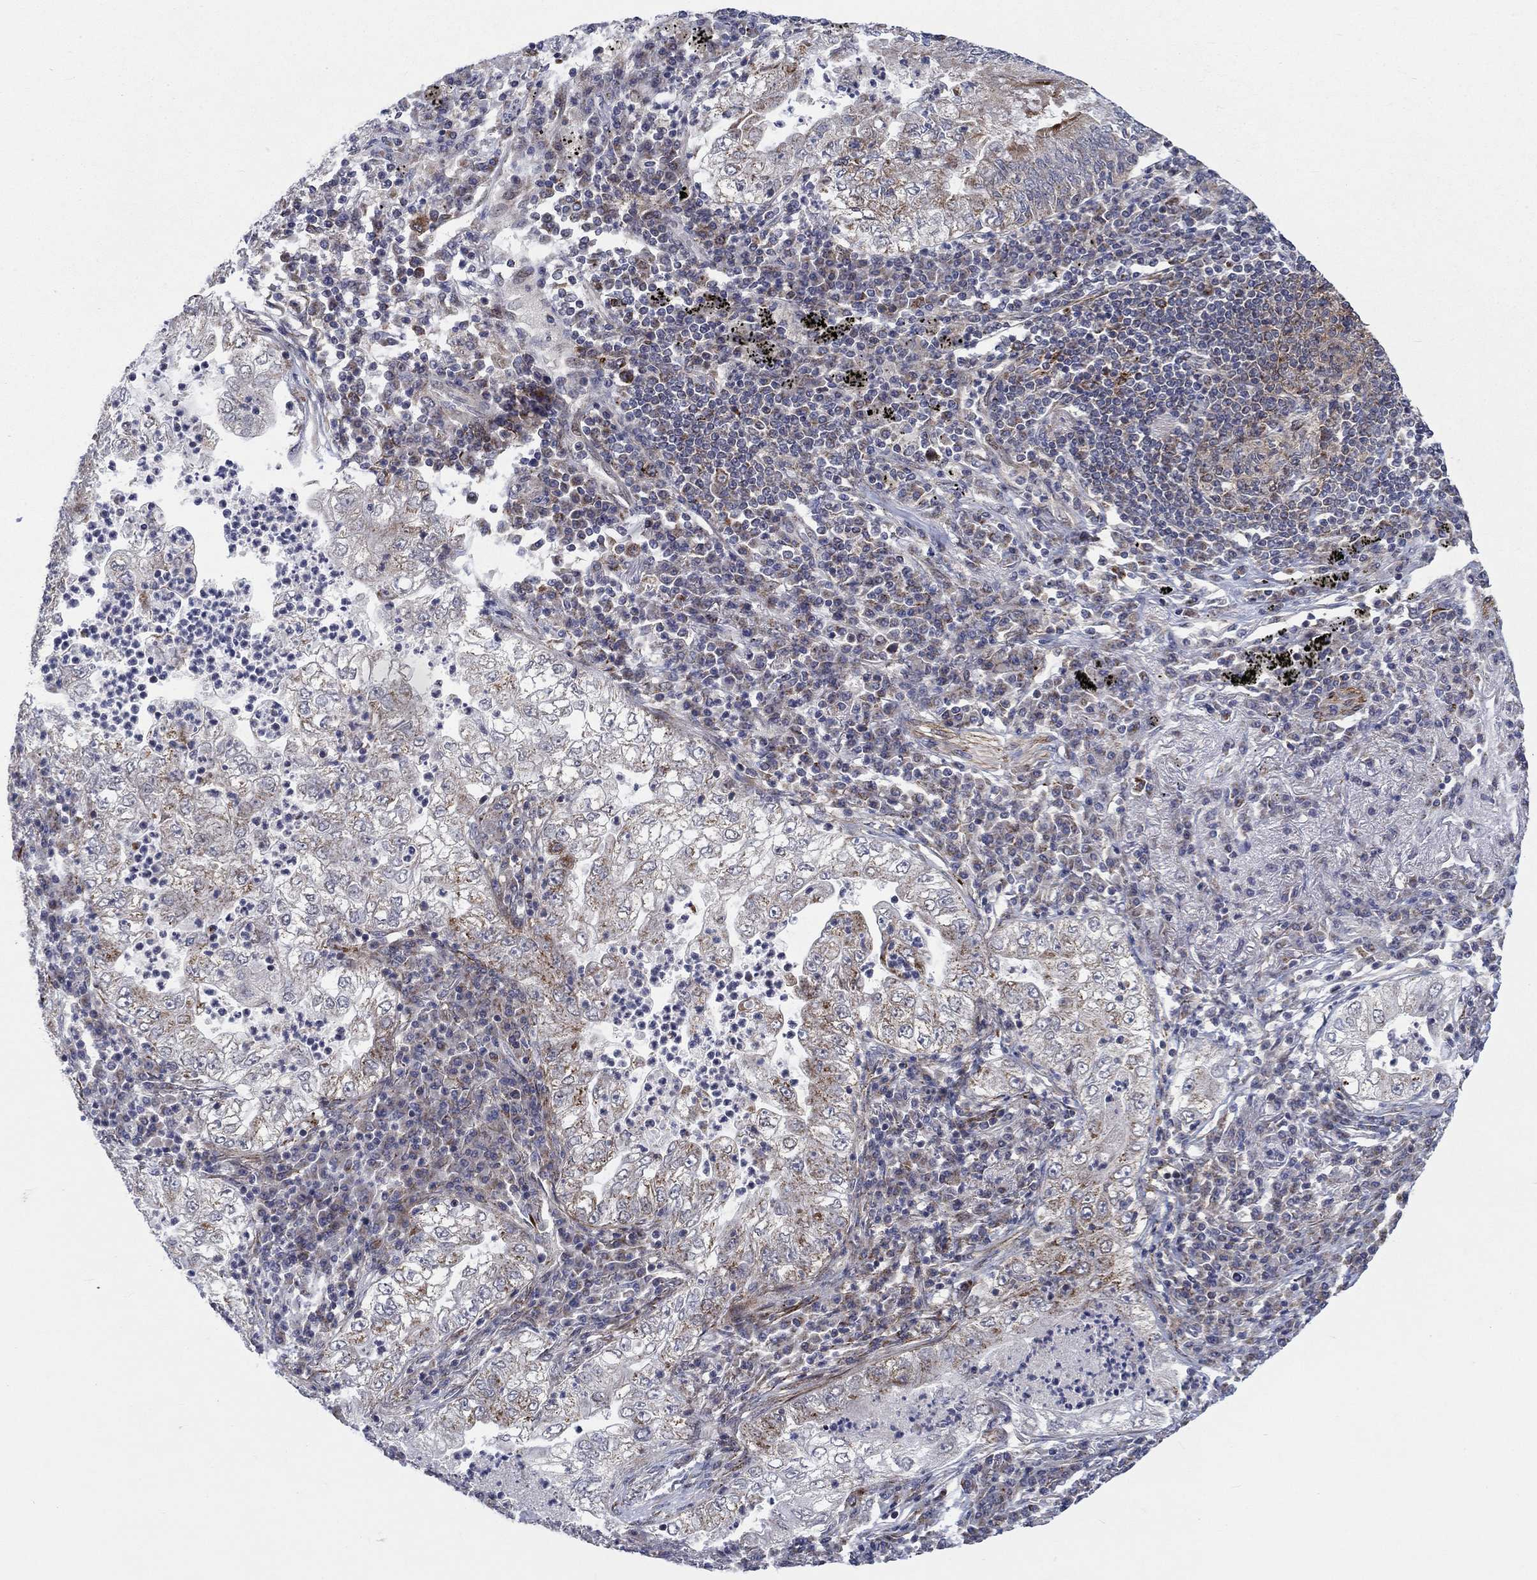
{"staining": {"intensity": "moderate", "quantity": "<25%", "location": "cytoplasmic/membranous"}, "tissue": "lung cancer", "cell_type": "Tumor cells", "image_type": "cancer", "snomed": [{"axis": "morphology", "description": "Adenocarcinoma, NOS"}, {"axis": "topography", "description": "Lung"}], "caption": "DAB (3,3'-diaminobenzidine) immunohistochemical staining of lung cancer demonstrates moderate cytoplasmic/membranous protein expression in about <25% of tumor cells. (Stains: DAB (3,3'-diaminobenzidine) in brown, nuclei in blue, Microscopy: brightfield microscopy at high magnification).", "gene": "SLC35F2", "patient": {"sex": "female", "age": 73}}